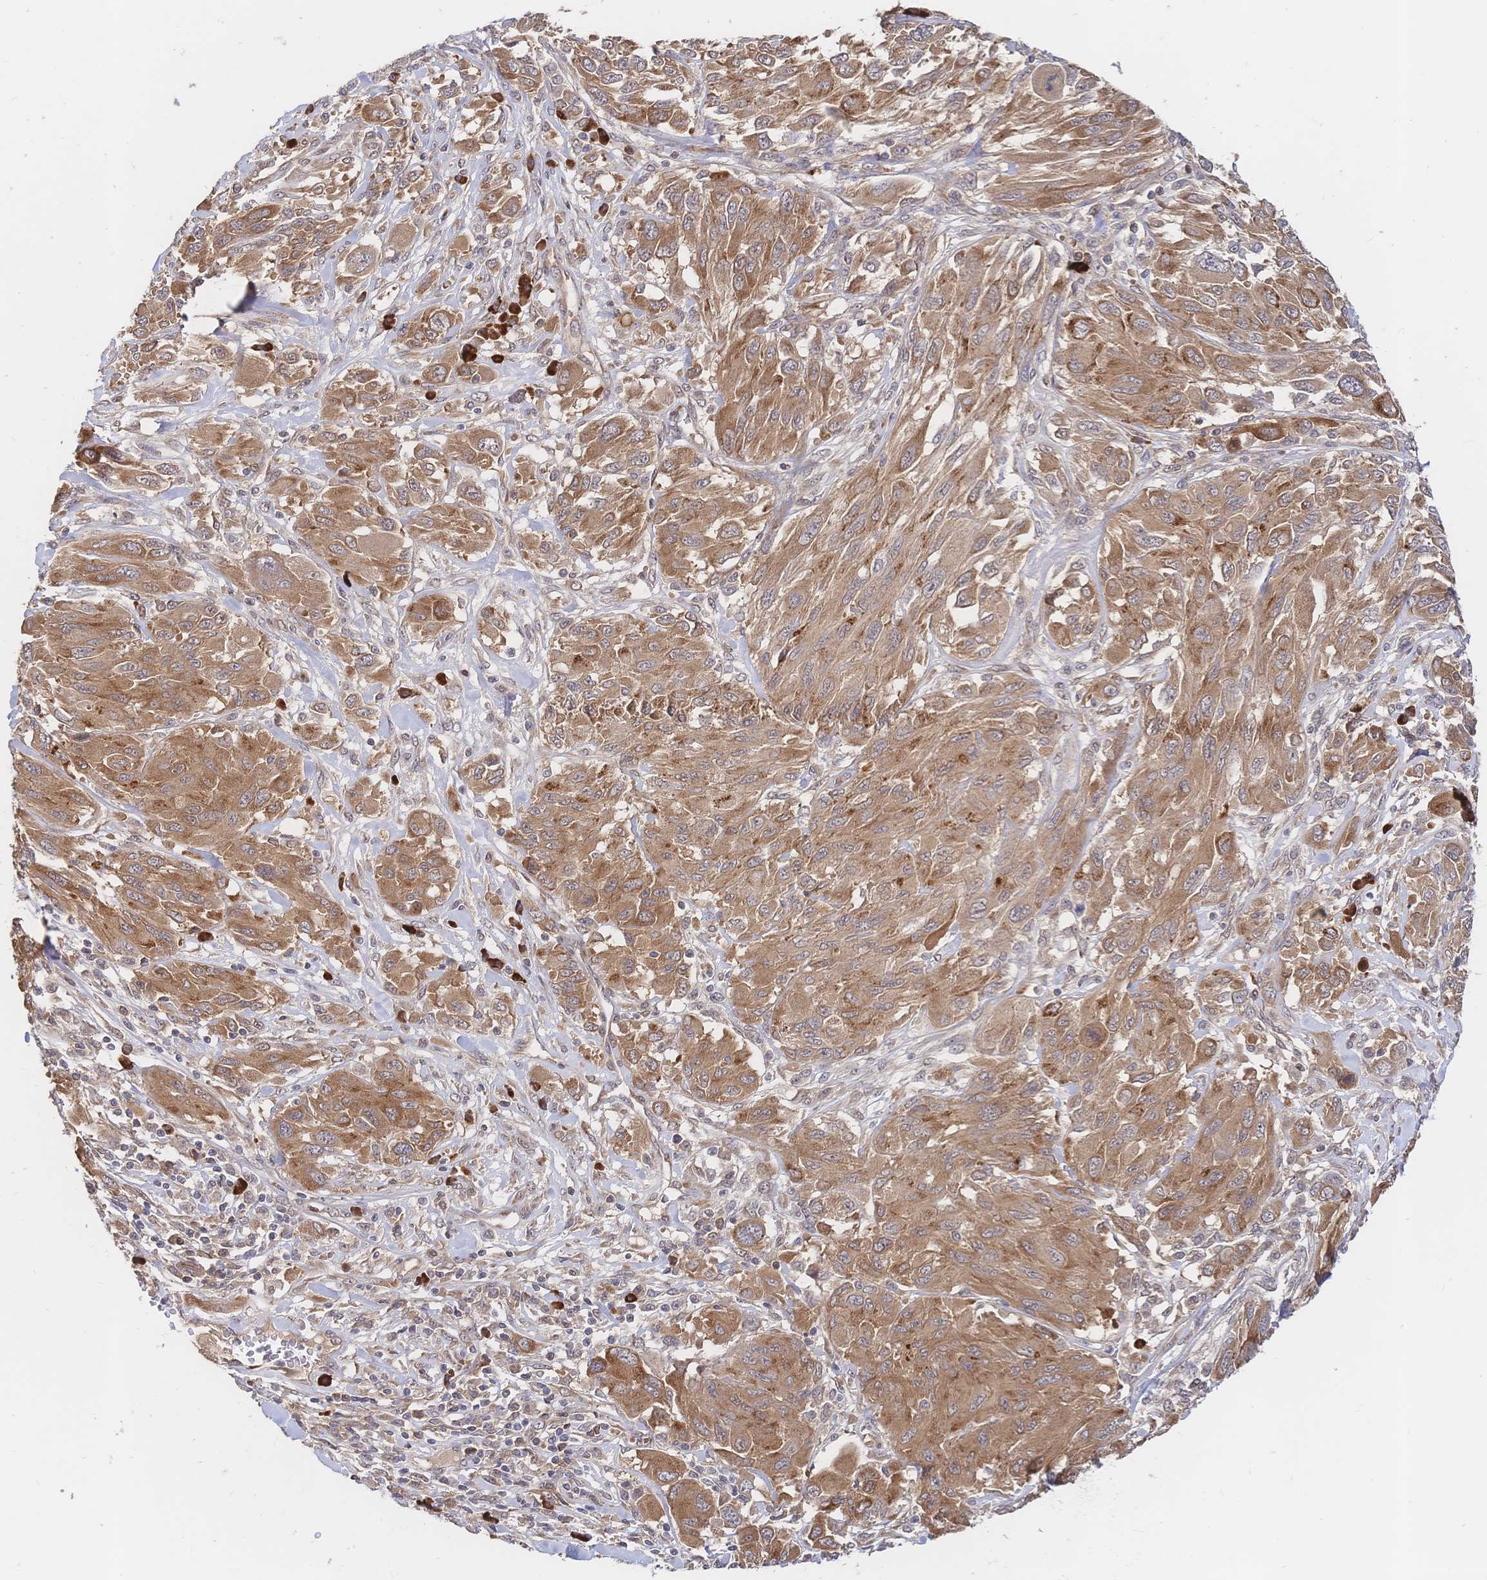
{"staining": {"intensity": "moderate", "quantity": ">75%", "location": "cytoplasmic/membranous"}, "tissue": "melanoma", "cell_type": "Tumor cells", "image_type": "cancer", "snomed": [{"axis": "morphology", "description": "Malignant melanoma, NOS"}, {"axis": "topography", "description": "Skin"}], "caption": "High-power microscopy captured an IHC image of melanoma, revealing moderate cytoplasmic/membranous expression in approximately >75% of tumor cells. Using DAB (3,3'-diaminobenzidine) (brown) and hematoxylin (blue) stains, captured at high magnification using brightfield microscopy.", "gene": "LMO4", "patient": {"sex": "female", "age": 91}}